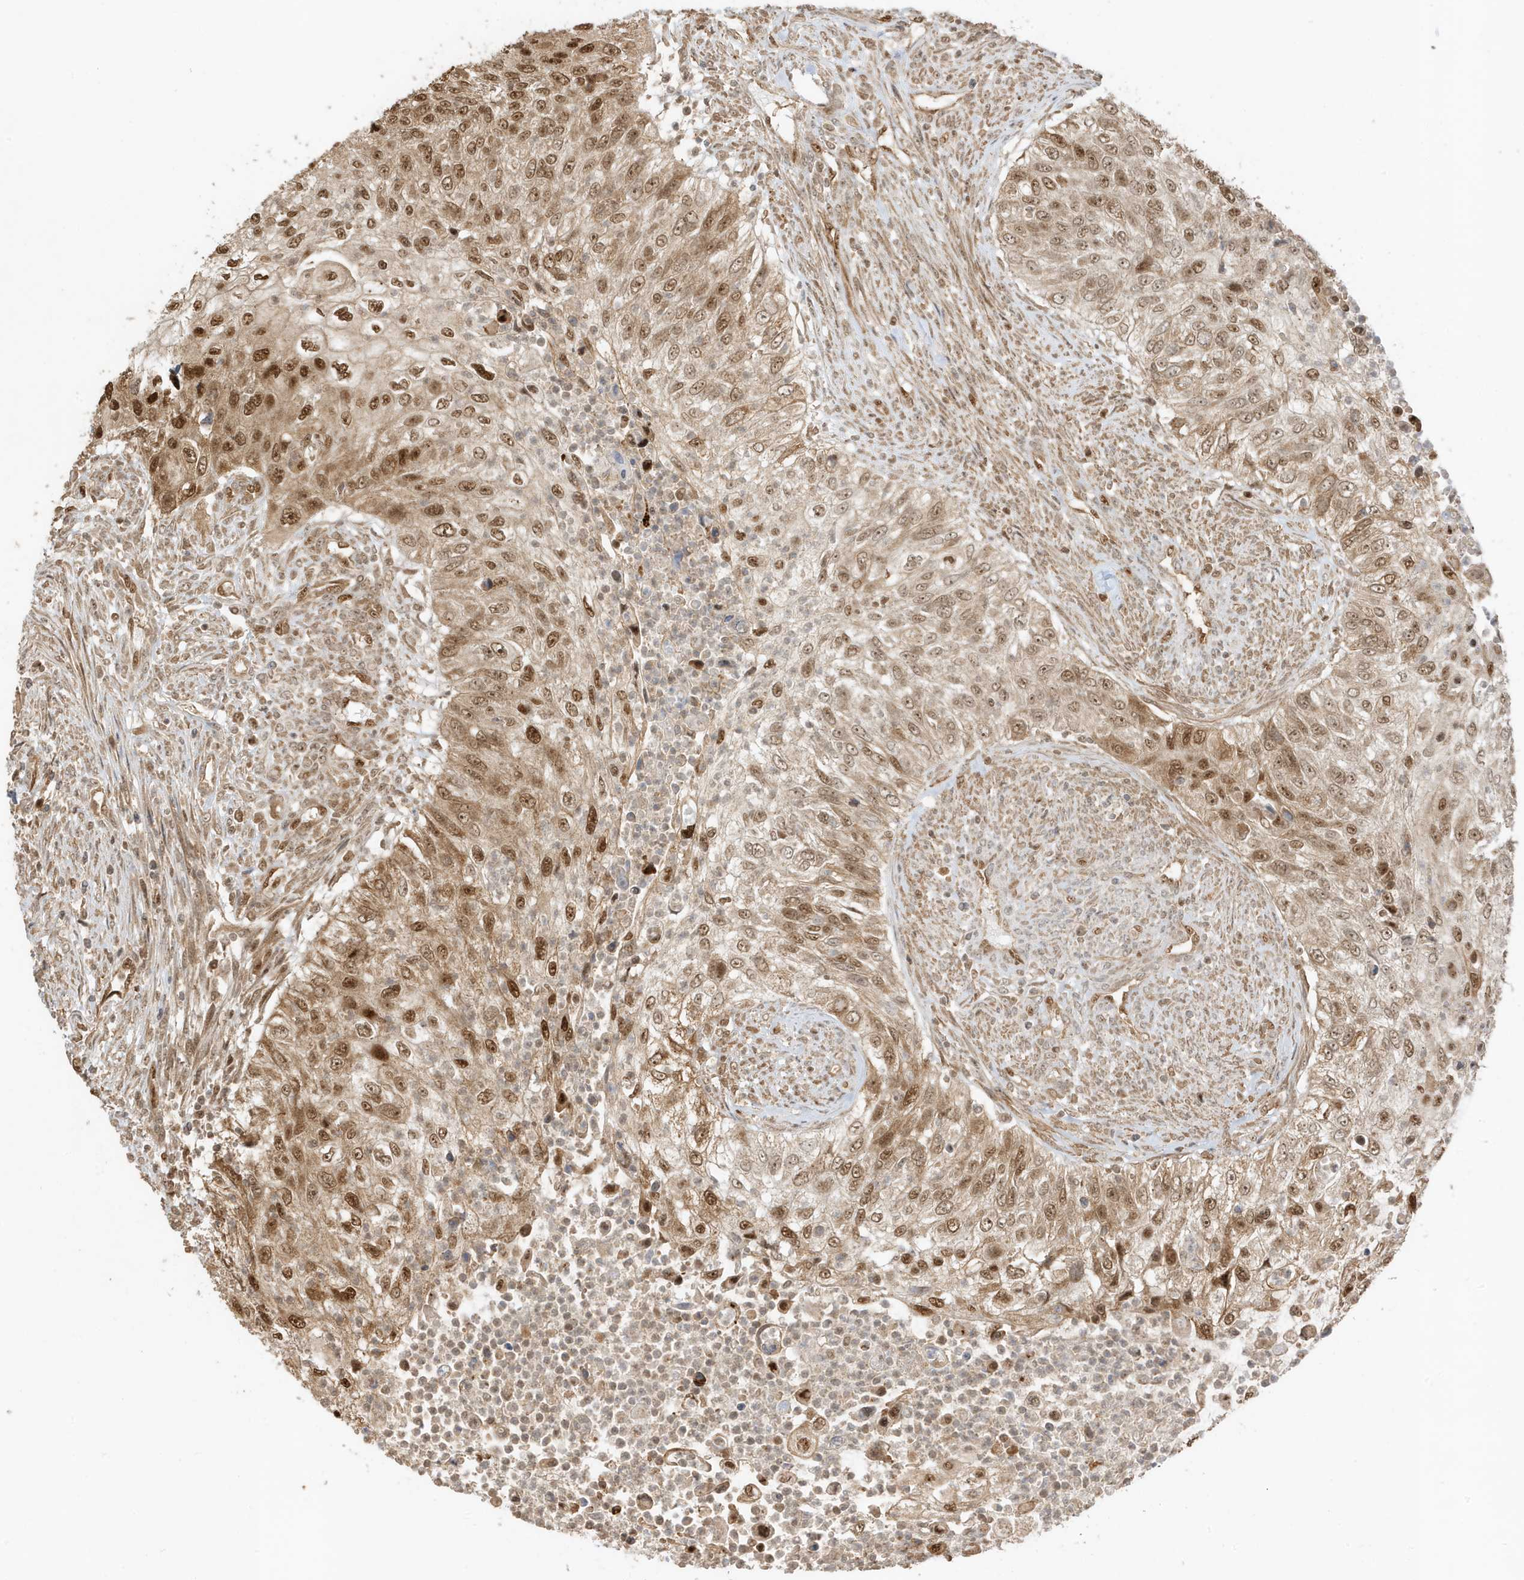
{"staining": {"intensity": "moderate", "quantity": ">75%", "location": "cytoplasmic/membranous,nuclear"}, "tissue": "urothelial cancer", "cell_type": "Tumor cells", "image_type": "cancer", "snomed": [{"axis": "morphology", "description": "Urothelial carcinoma, High grade"}, {"axis": "topography", "description": "Urinary bladder"}], "caption": "Immunohistochemical staining of urothelial cancer displays medium levels of moderate cytoplasmic/membranous and nuclear protein positivity in approximately >75% of tumor cells. The staining was performed using DAB, with brown indicating positive protein expression. Nuclei are stained blue with hematoxylin.", "gene": "ZBTB41", "patient": {"sex": "female", "age": 60}}